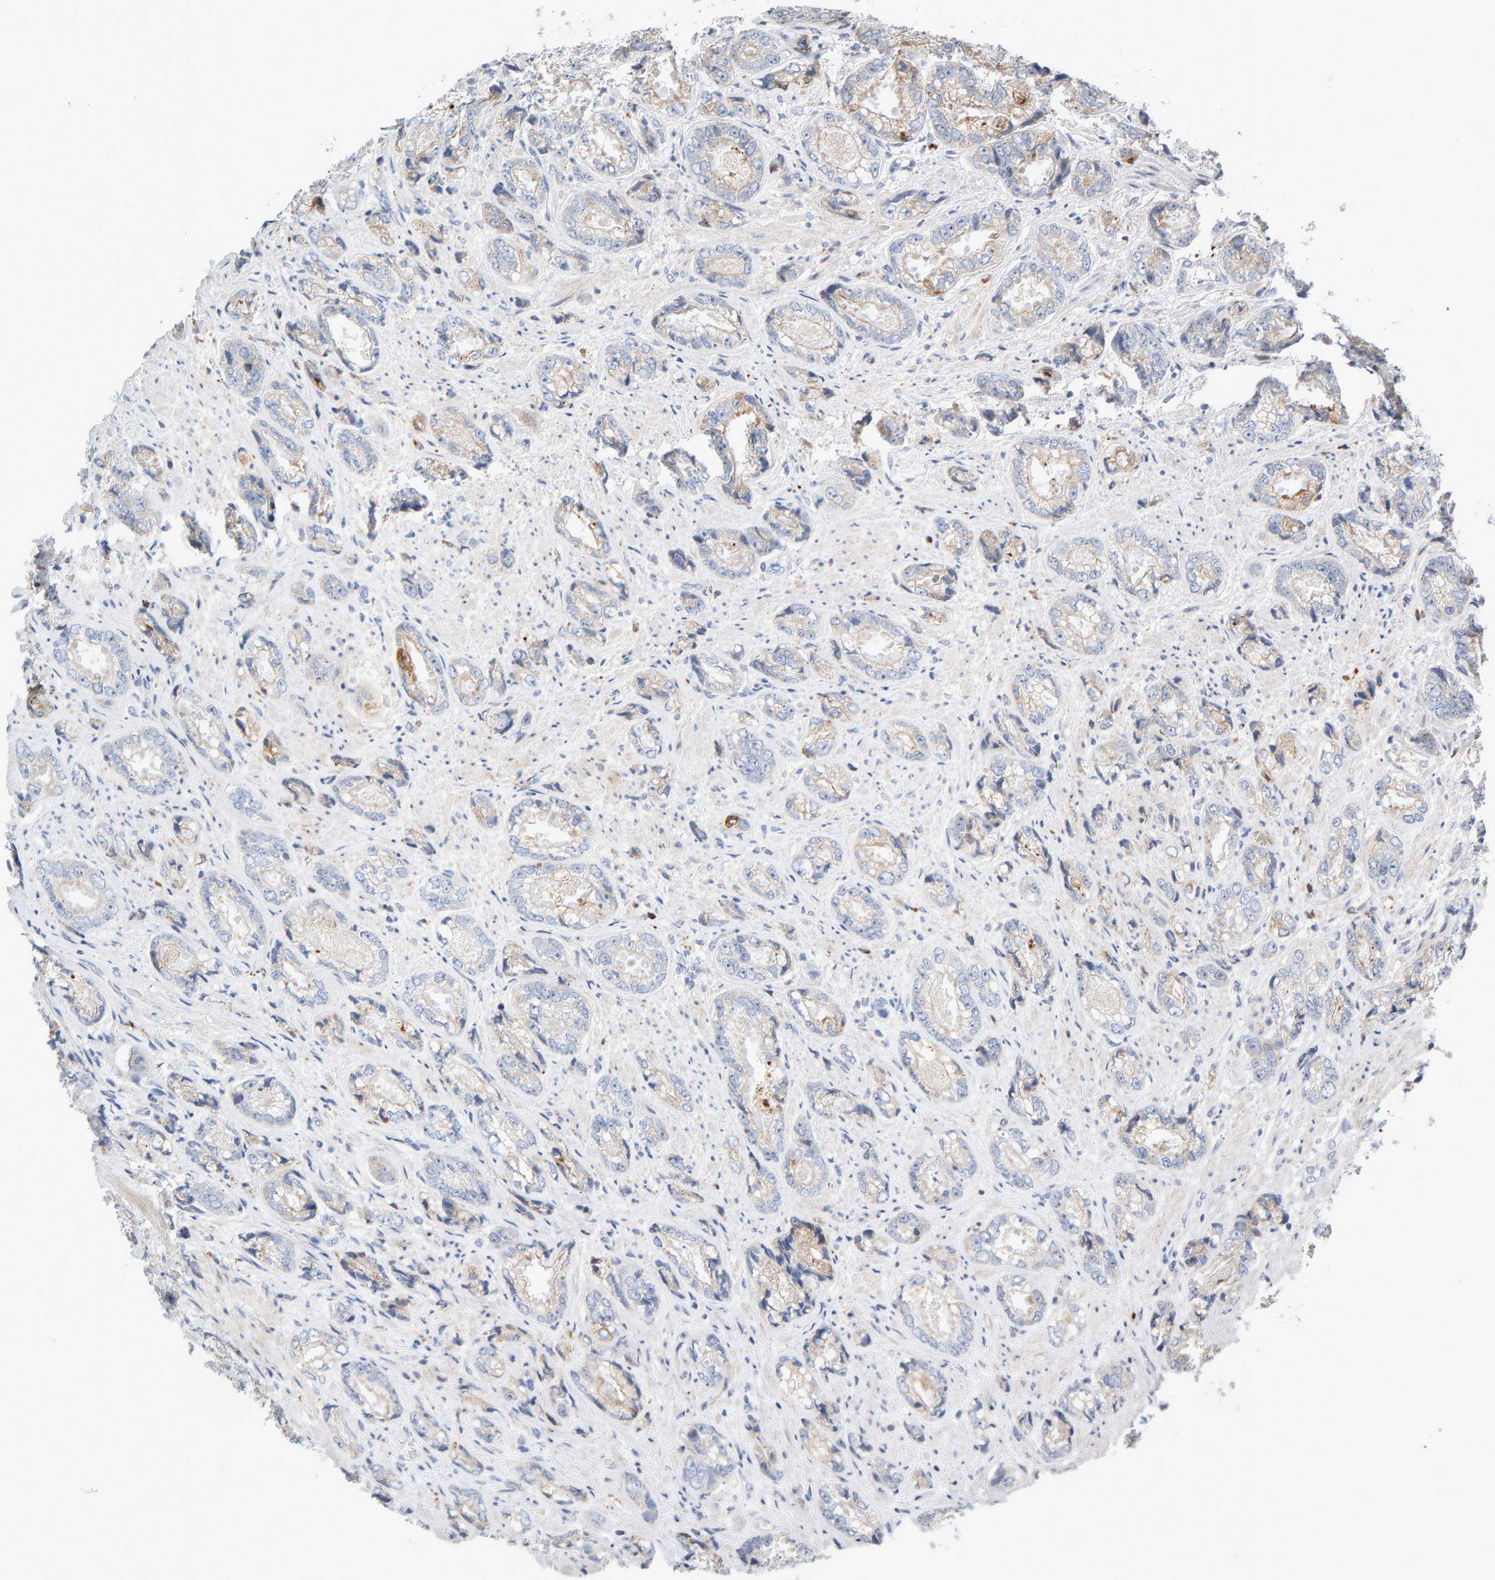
{"staining": {"intensity": "moderate", "quantity": "25%-75%", "location": "cytoplasmic/membranous"}, "tissue": "prostate cancer", "cell_type": "Tumor cells", "image_type": "cancer", "snomed": [{"axis": "morphology", "description": "Adenocarcinoma, High grade"}, {"axis": "topography", "description": "Prostate"}], "caption": "IHC histopathology image of neoplastic tissue: prostate cancer stained using immunohistochemistry (IHC) exhibits medium levels of moderate protein expression localized specifically in the cytoplasmic/membranous of tumor cells, appearing as a cytoplasmic/membranous brown color.", "gene": "ENGASE", "patient": {"sex": "male", "age": 61}}